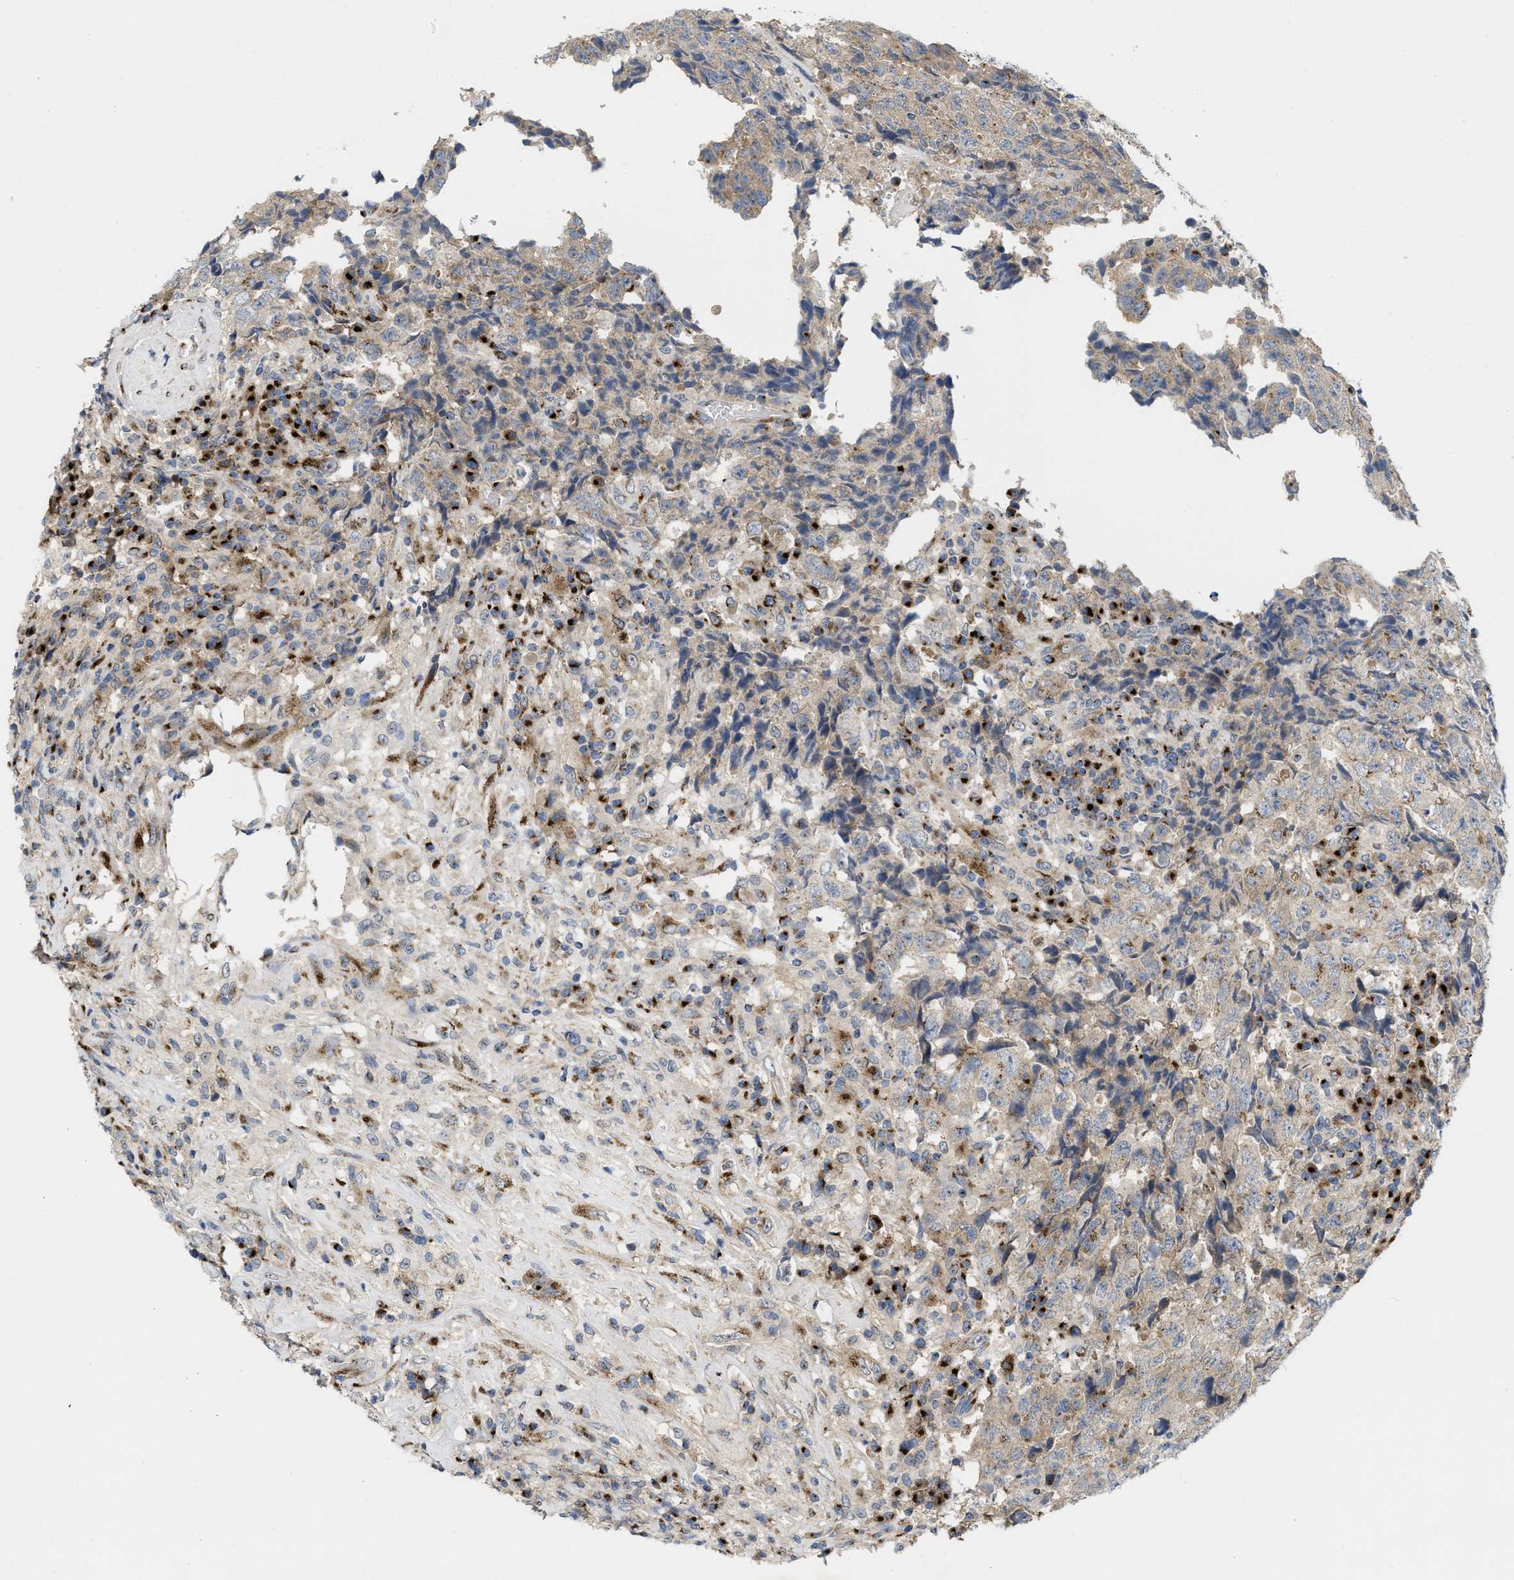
{"staining": {"intensity": "weak", "quantity": "25%-75%", "location": "cytoplasmic/membranous"}, "tissue": "testis cancer", "cell_type": "Tumor cells", "image_type": "cancer", "snomed": [{"axis": "morphology", "description": "Necrosis, NOS"}, {"axis": "morphology", "description": "Carcinoma, Embryonal, NOS"}, {"axis": "topography", "description": "Testis"}], "caption": "Immunohistochemistry histopathology image of embryonal carcinoma (testis) stained for a protein (brown), which shows low levels of weak cytoplasmic/membranous positivity in approximately 25%-75% of tumor cells.", "gene": "ZNF70", "patient": {"sex": "male", "age": 19}}